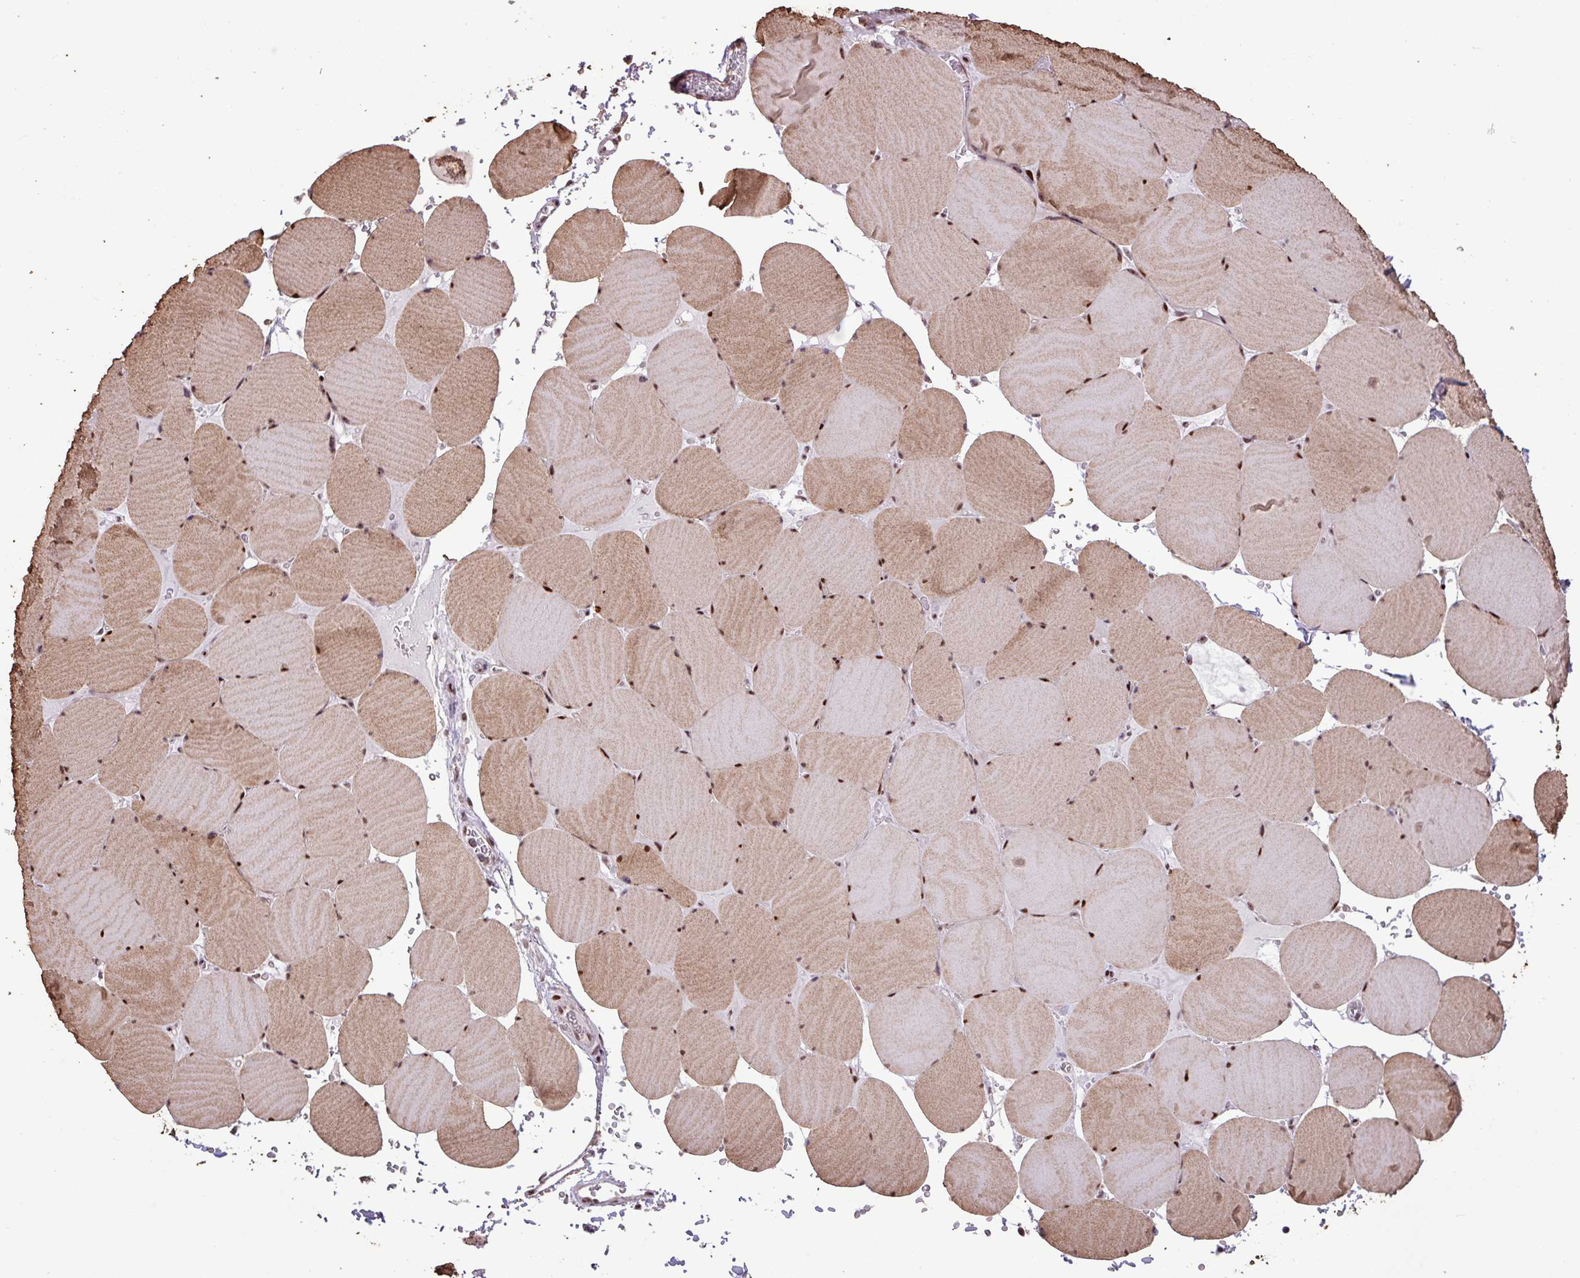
{"staining": {"intensity": "moderate", "quantity": ">75%", "location": "cytoplasmic/membranous,nuclear"}, "tissue": "skeletal muscle", "cell_type": "Myocytes", "image_type": "normal", "snomed": [{"axis": "morphology", "description": "Normal tissue, NOS"}, {"axis": "topography", "description": "Skeletal muscle"}, {"axis": "topography", "description": "Head-Neck"}], "caption": "An immunohistochemistry (IHC) image of normal tissue is shown. Protein staining in brown labels moderate cytoplasmic/membranous,nuclear positivity in skeletal muscle within myocytes. The staining was performed using DAB to visualize the protein expression in brown, while the nuclei were stained in blue with hematoxylin (Magnification: 20x).", "gene": "ZNF709", "patient": {"sex": "male", "age": 66}}